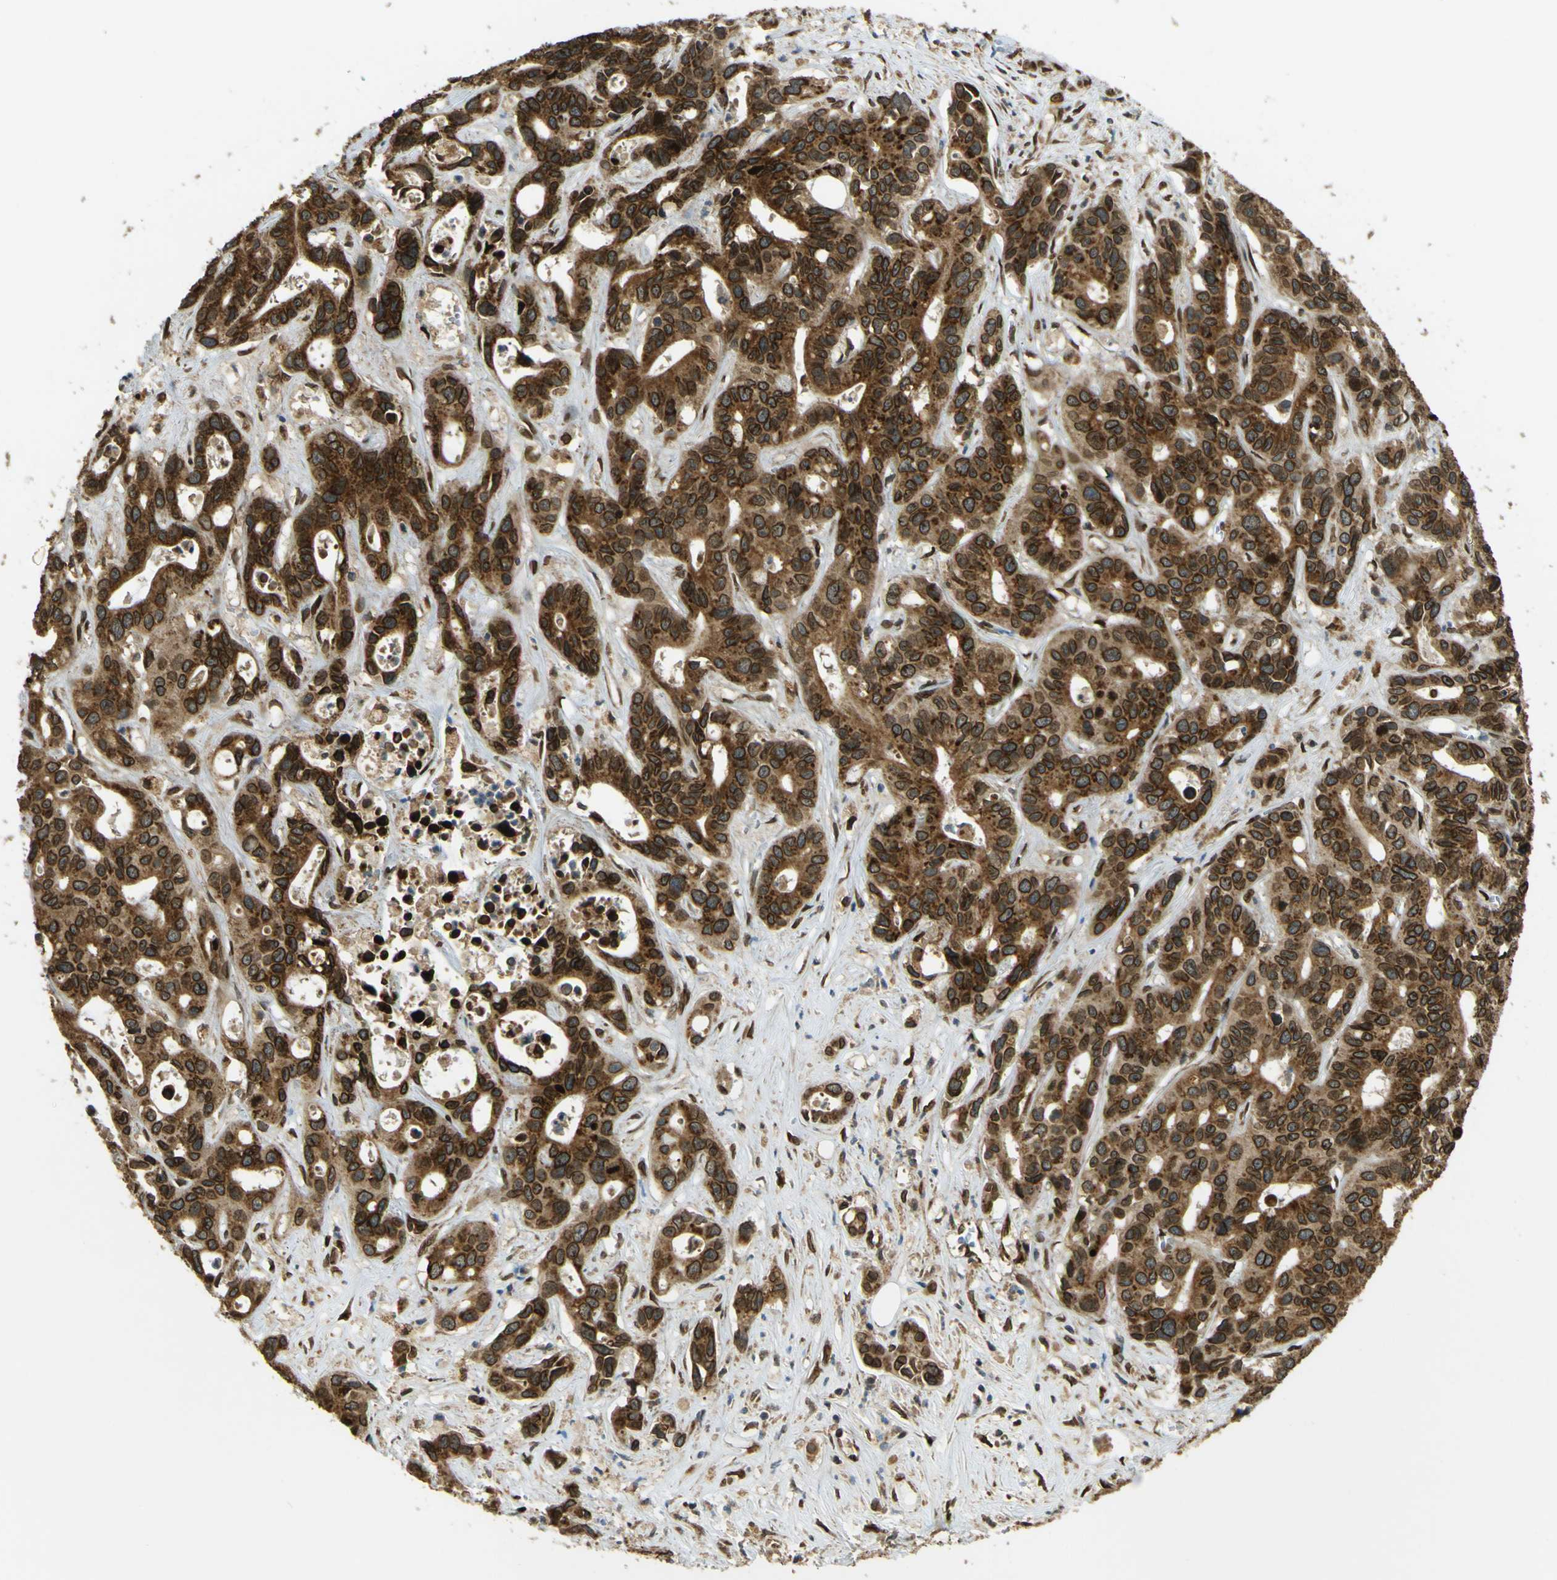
{"staining": {"intensity": "strong", "quantity": ">75%", "location": "cytoplasmic/membranous,nuclear"}, "tissue": "liver cancer", "cell_type": "Tumor cells", "image_type": "cancer", "snomed": [{"axis": "morphology", "description": "Cholangiocarcinoma"}, {"axis": "topography", "description": "Liver"}], "caption": "IHC histopathology image of liver cancer stained for a protein (brown), which shows high levels of strong cytoplasmic/membranous and nuclear expression in about >75% of tumor cells.", "gene": "GALNT1", "patient": {"sex": "female", "age": 65}}